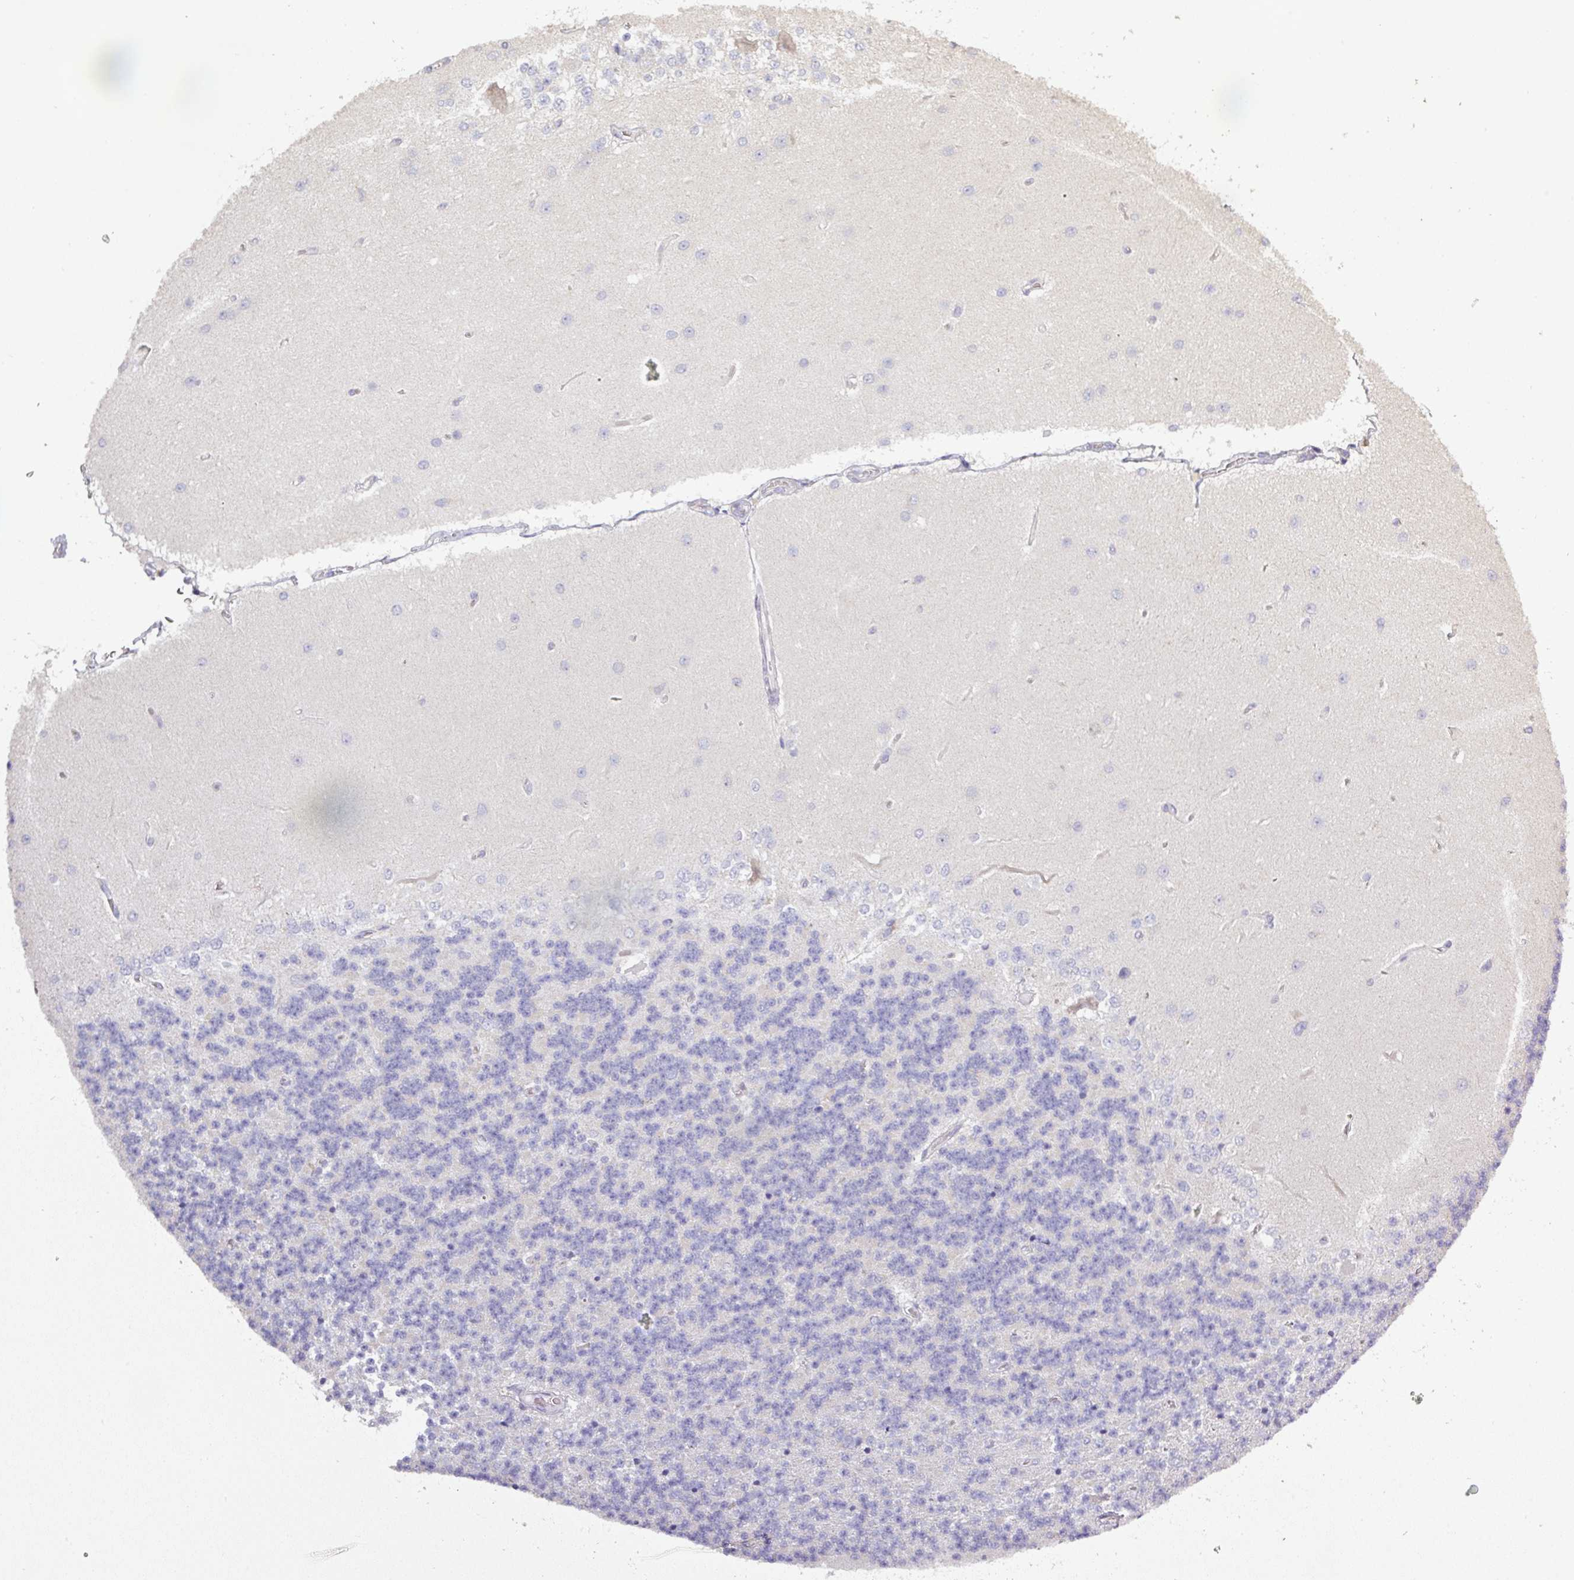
{"staining": {"intensity": "negative", "quantity": "none", "location": "none"}, "tissue": "cerebellum", "cell_type": "Cells in granular layer", "image_type": "normal", "snomed": [{"axis": "morphology", "description": "Normal tissue, NOS"}, {"axis": "topography", "description": "Cerebellum"}], "caption": "Unremarkable cerebellum was stained to show a protein in brown. There is no significant expression in cells in granular layer.", "gene": "NIN", "patient": {"sex": "female", "age": 29}}